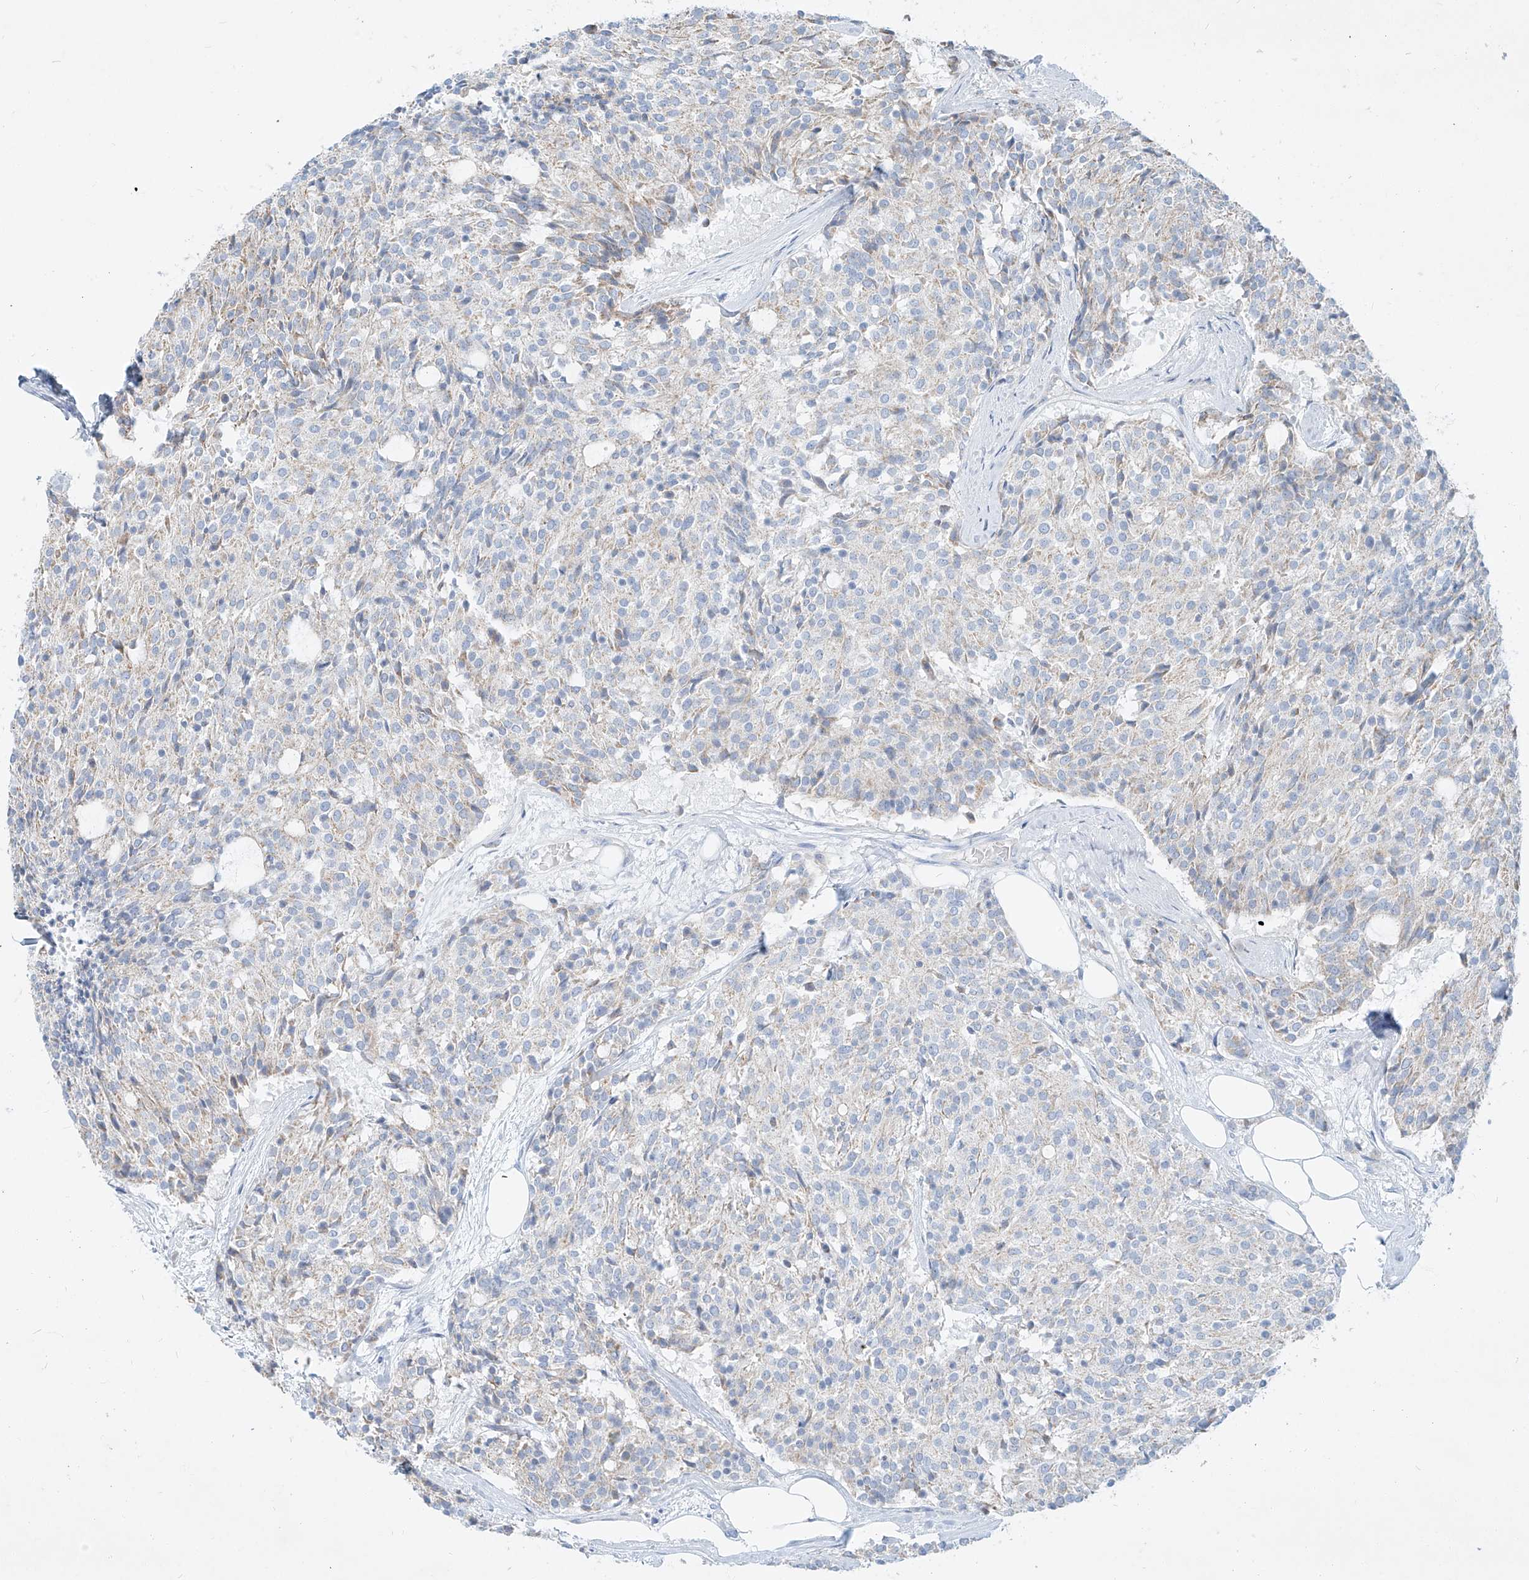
{"staining": {"intensity": "negative", "quantity": "none", "location": "none"}, "tissue": "carcinoid", "cell_type": "Tumor cells", "image_type": "cancer", "snomed": [{"axis": "morphology", "description": "Carcinoid, malignant, NOS"}, {"axis": "topography", "description": "Pancreas"}], "caption": "There is no significant positivity in tumor cells of malignant carcinoid.", "gene": "AJM1", "patient": {"sex": "female", "age": 54}}